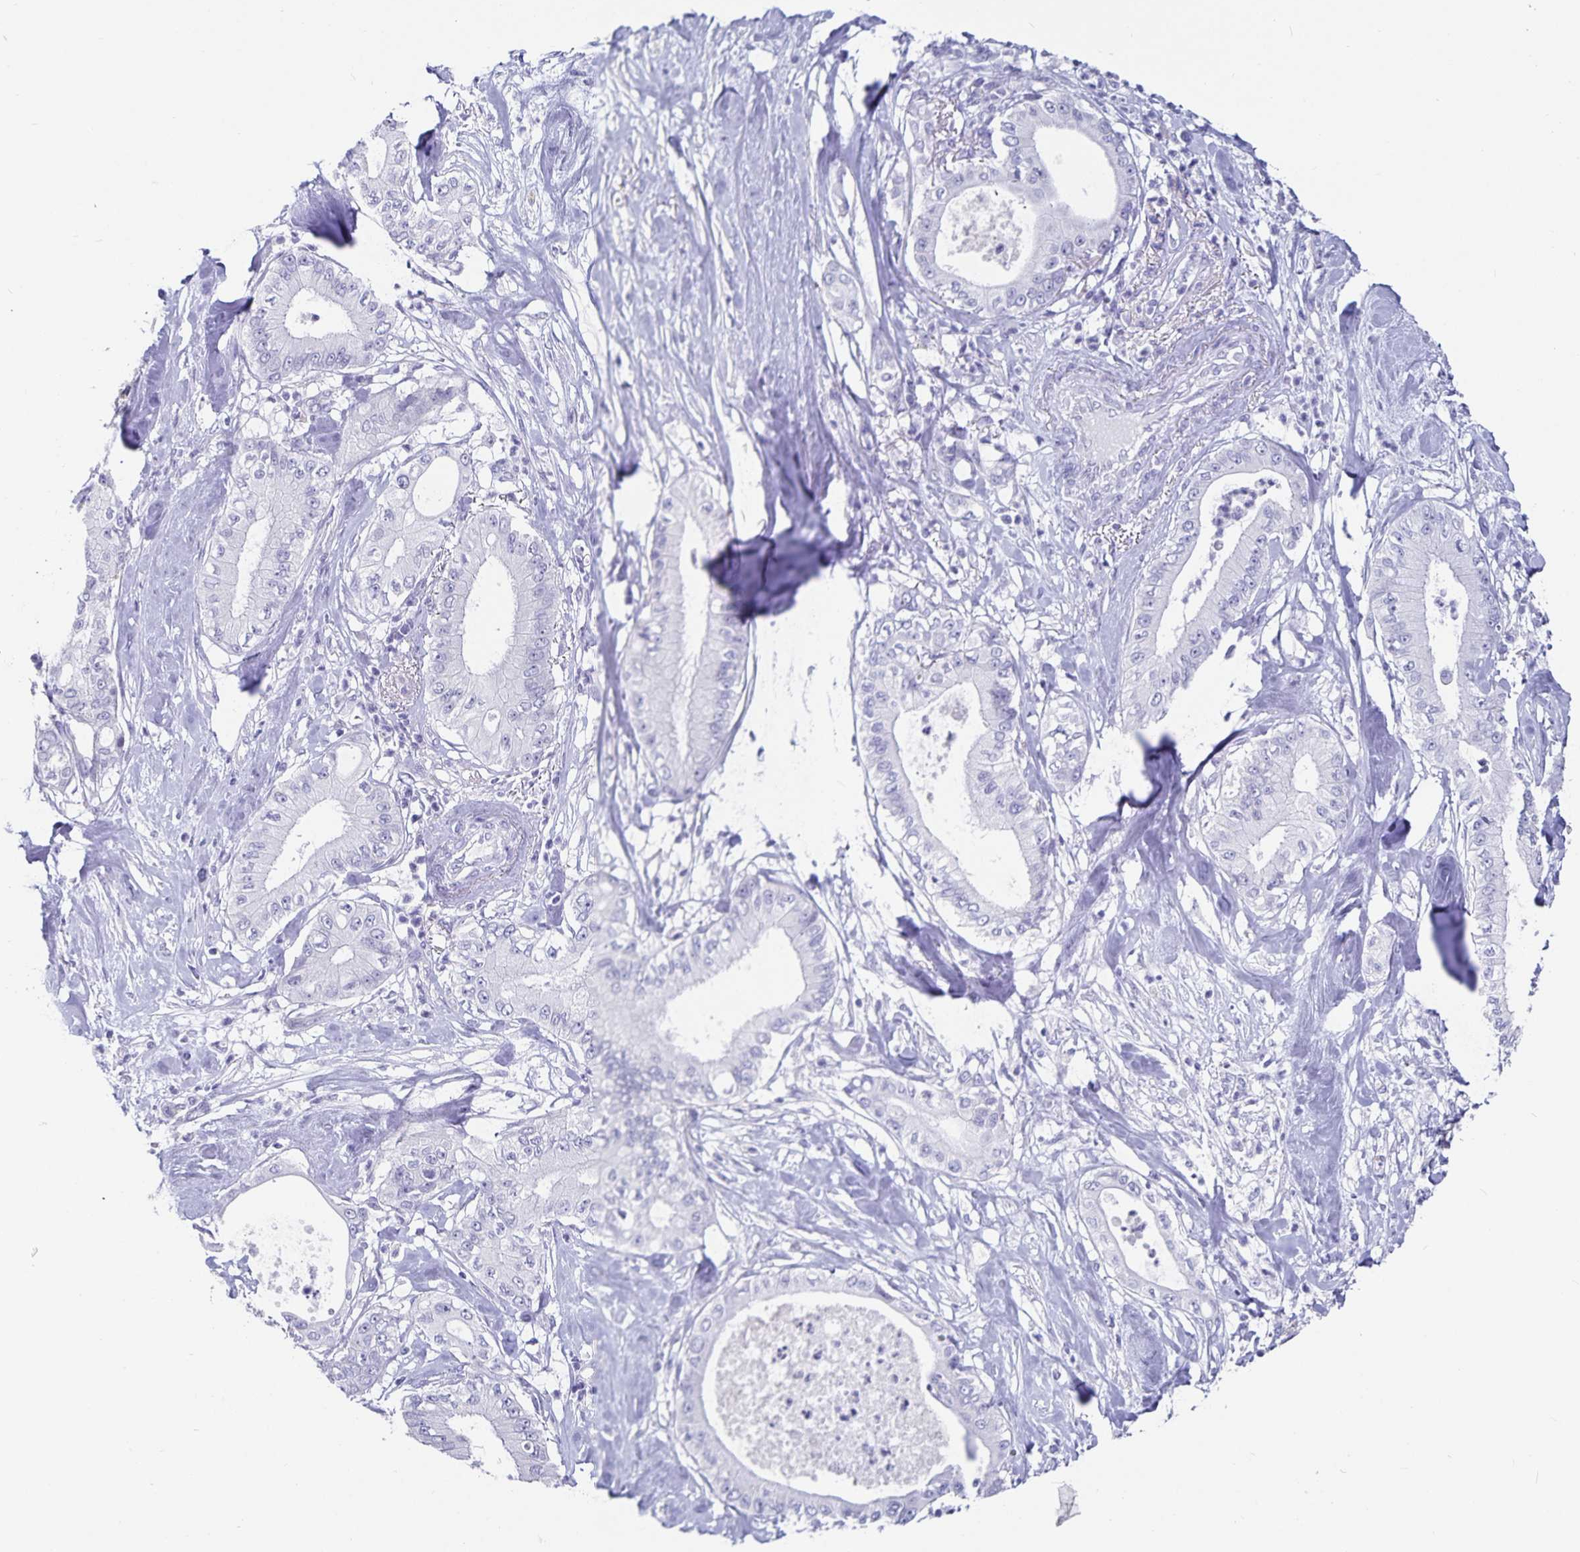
{"staining": {"intensity": "negative", "quantity": "none", "location": "none"}, "tissue": "pancreatic cancer", "cell_type": "Tumor cells", "image_type": "cancer", "snomed": [{"axis": "morphology", "description": "Adenocarcinoma, NOS"}, {"axis": "topography", "description": "Pancreas"}], "caption": "A micrograph of human pancreatic cancer (adenocarcinoma) is negative for staining in tumor cells. (DAB (3,3'-diaminobenzidine) IHC with hematoxylin counter stain).", "gene": "PLAC1", "patient": {"sex": "male", "age": 71}}